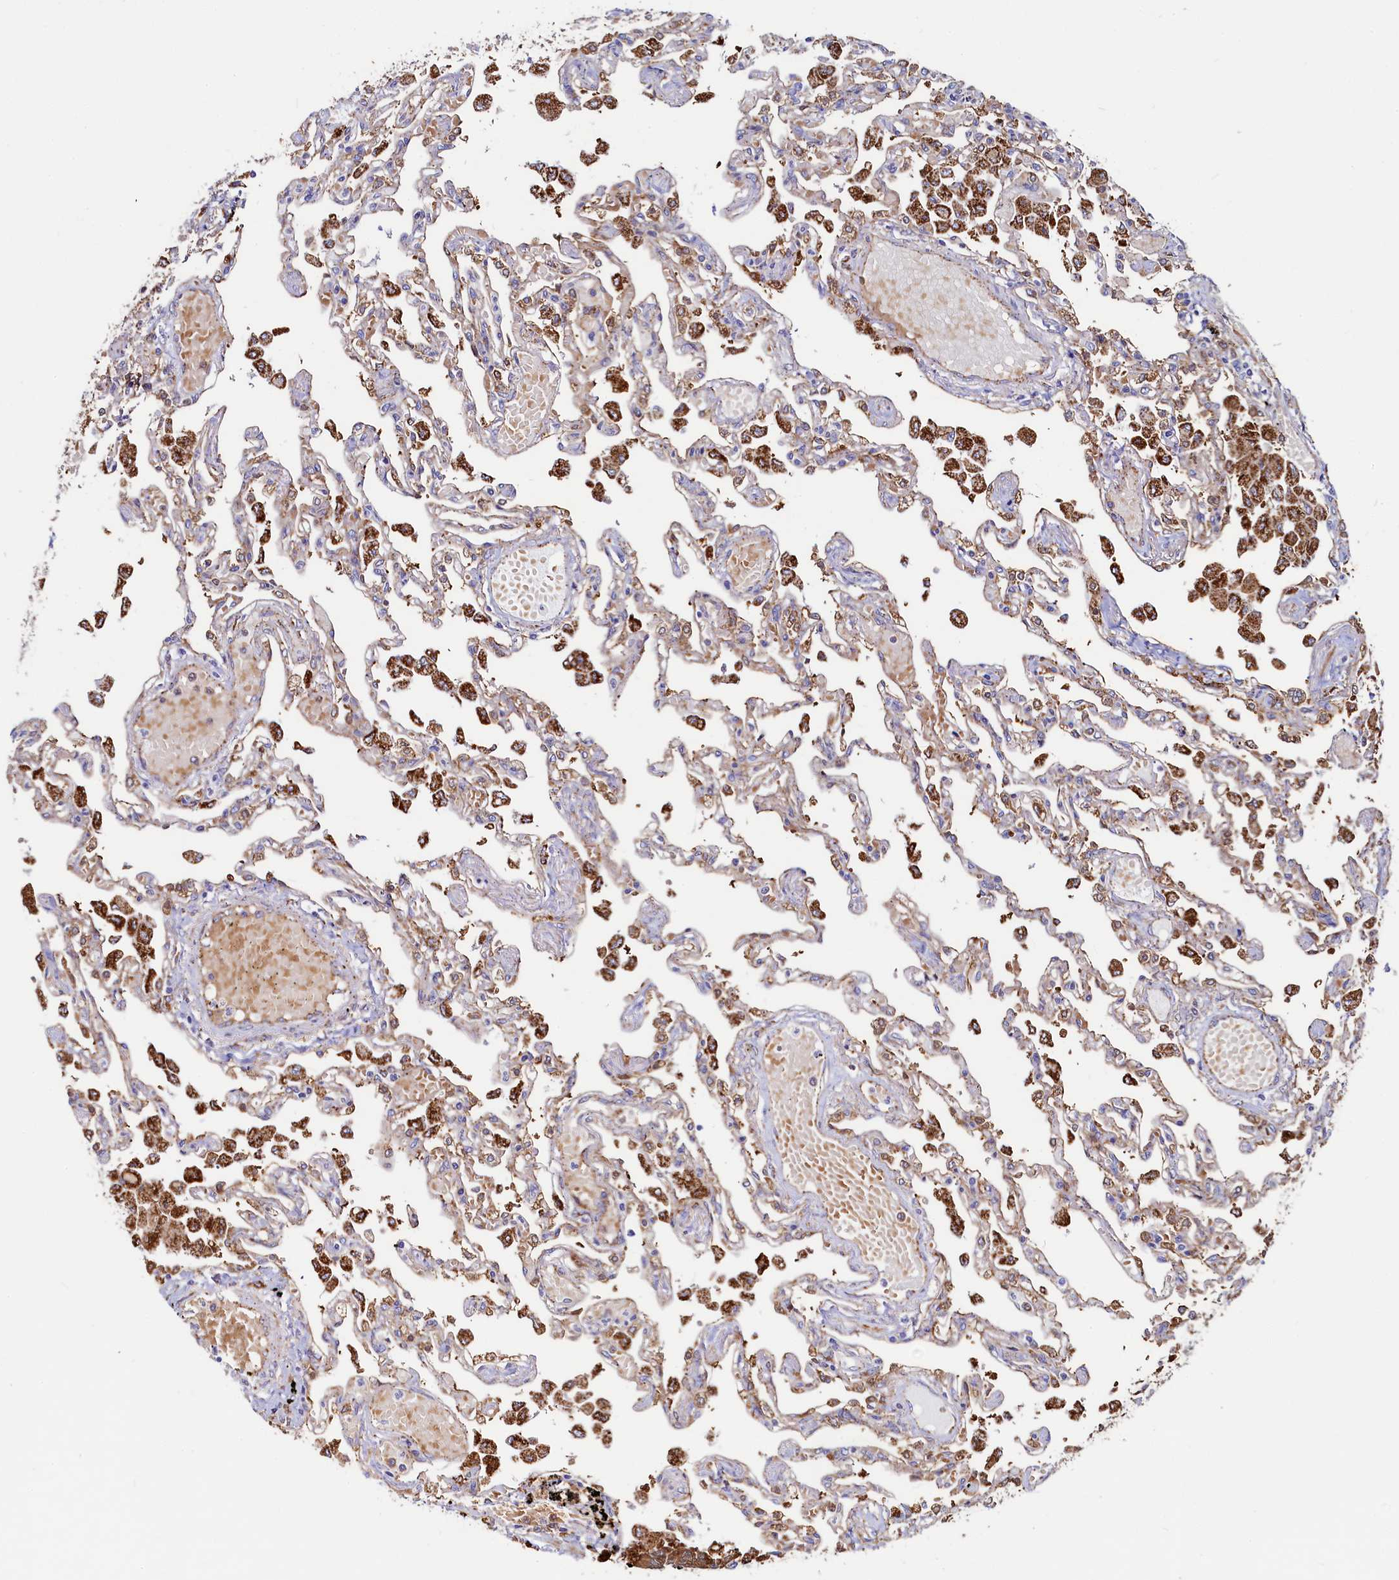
{"staining": {"intensity": "moderate", "quantity": "<25%", "location": "cytoplasmic/membranous"}, "tissue": "lung", "cell_type": "Alveolar cells", "image_type": "normal", "snomed": [{"axis": "morphology", "description": "Normal tissue, NOS"}, {"axis": "topography", "description": "Bronchus"}, {"axis": "topography", "description": "Lung"}], "caption": "A brown stain highlights moderate cytoplasmic/membranous positivity of a protein in alveolar cells of benign lung.", "gene": "ASTE1", "patient": {"sex": "female", "age": 49}}